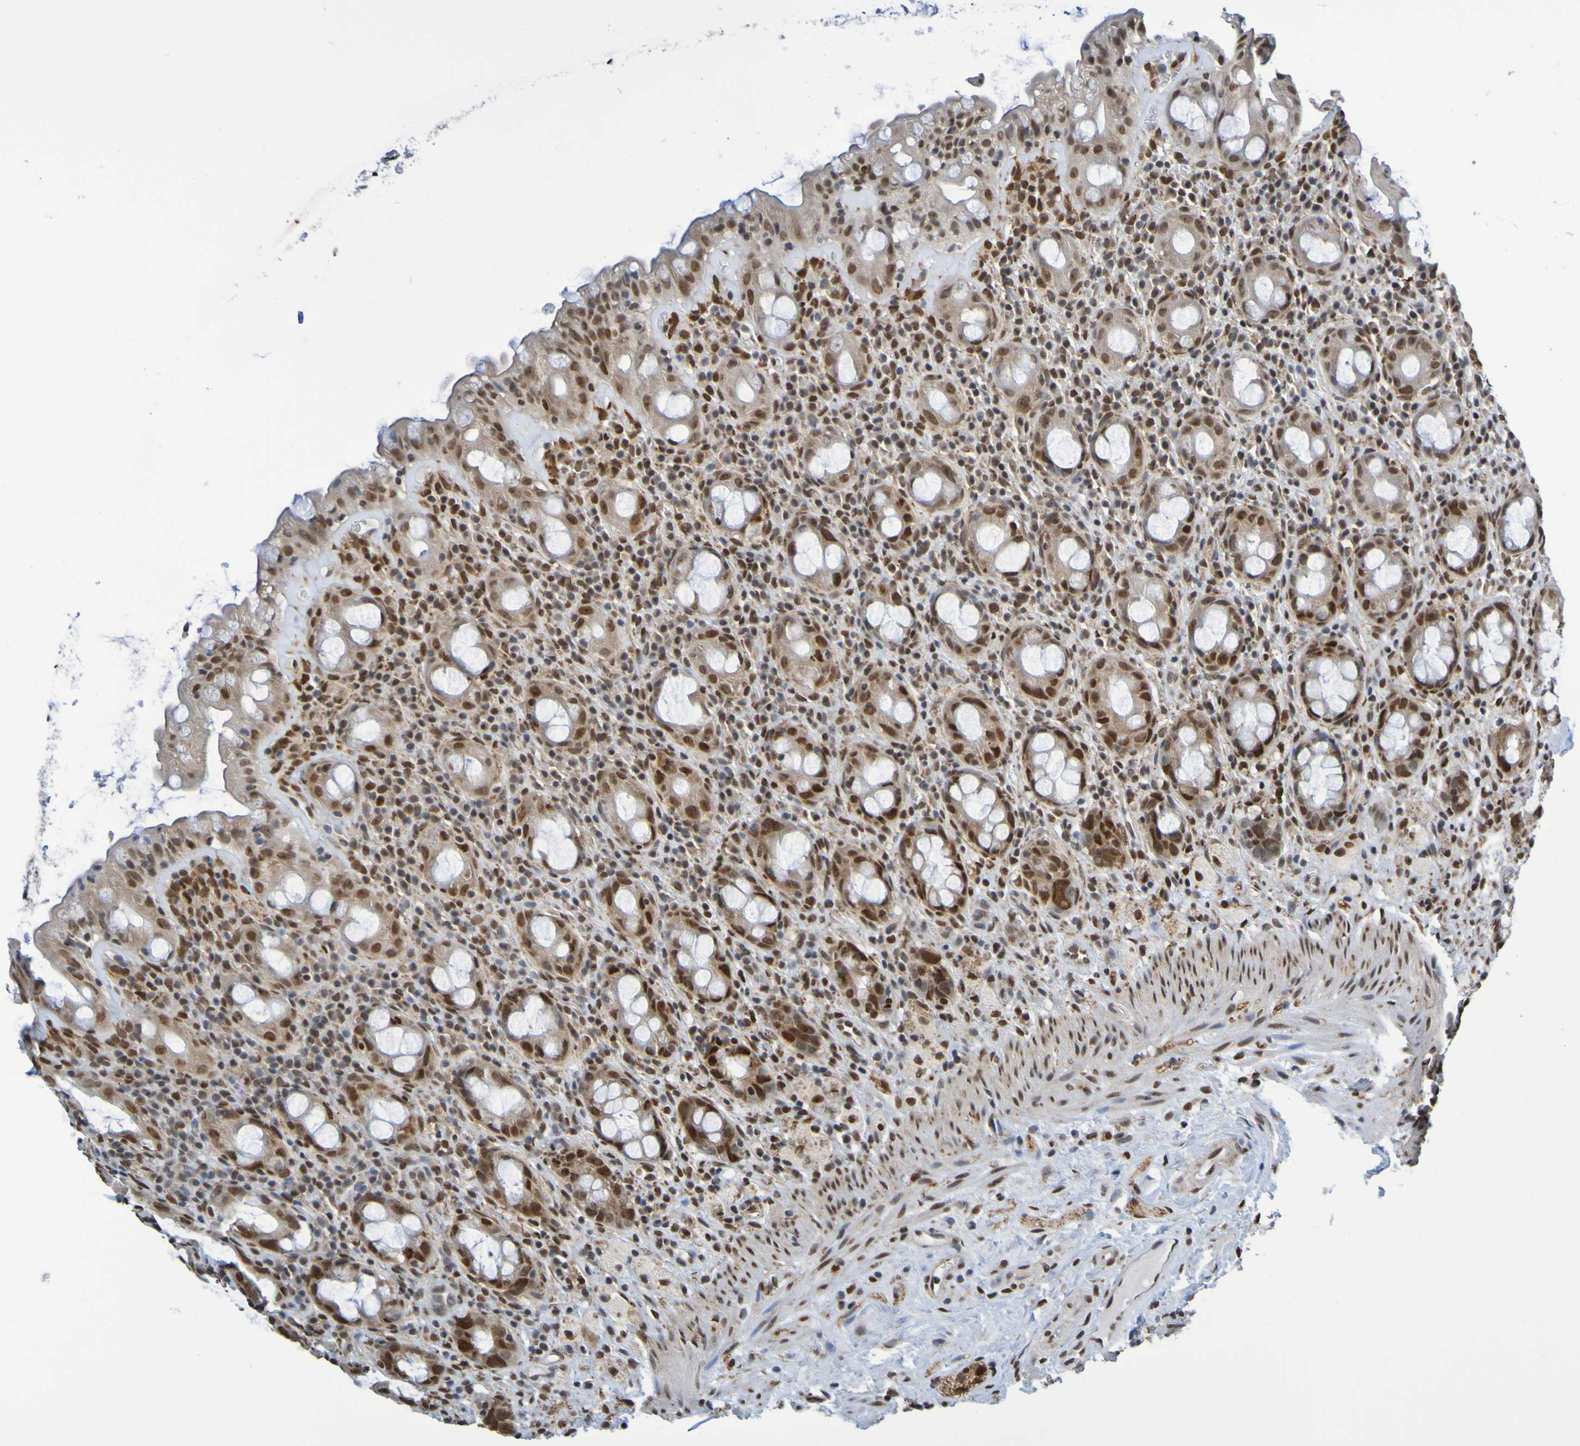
{"staining": {"intensity": "strong", "quantity": ">75%", "location": "nuclear"}, "tissue": "rectum", "cell_type": "Glandular cells", "image_type": "normal", "snomed": [{"axis": "morphology", "description": "Normal tissue, NOS"}, {"axis": "topography", "description": "Rectum"}], "caption": "IHC (DAB (3,3'-diaminobenzidine)) staining of unremarkable human rectum demonstrates strong nuclear protein positivity in approximately >75% of glandular cells.", "gene": "HDAC2", "patient": {"sex": "male", "age": 44}}